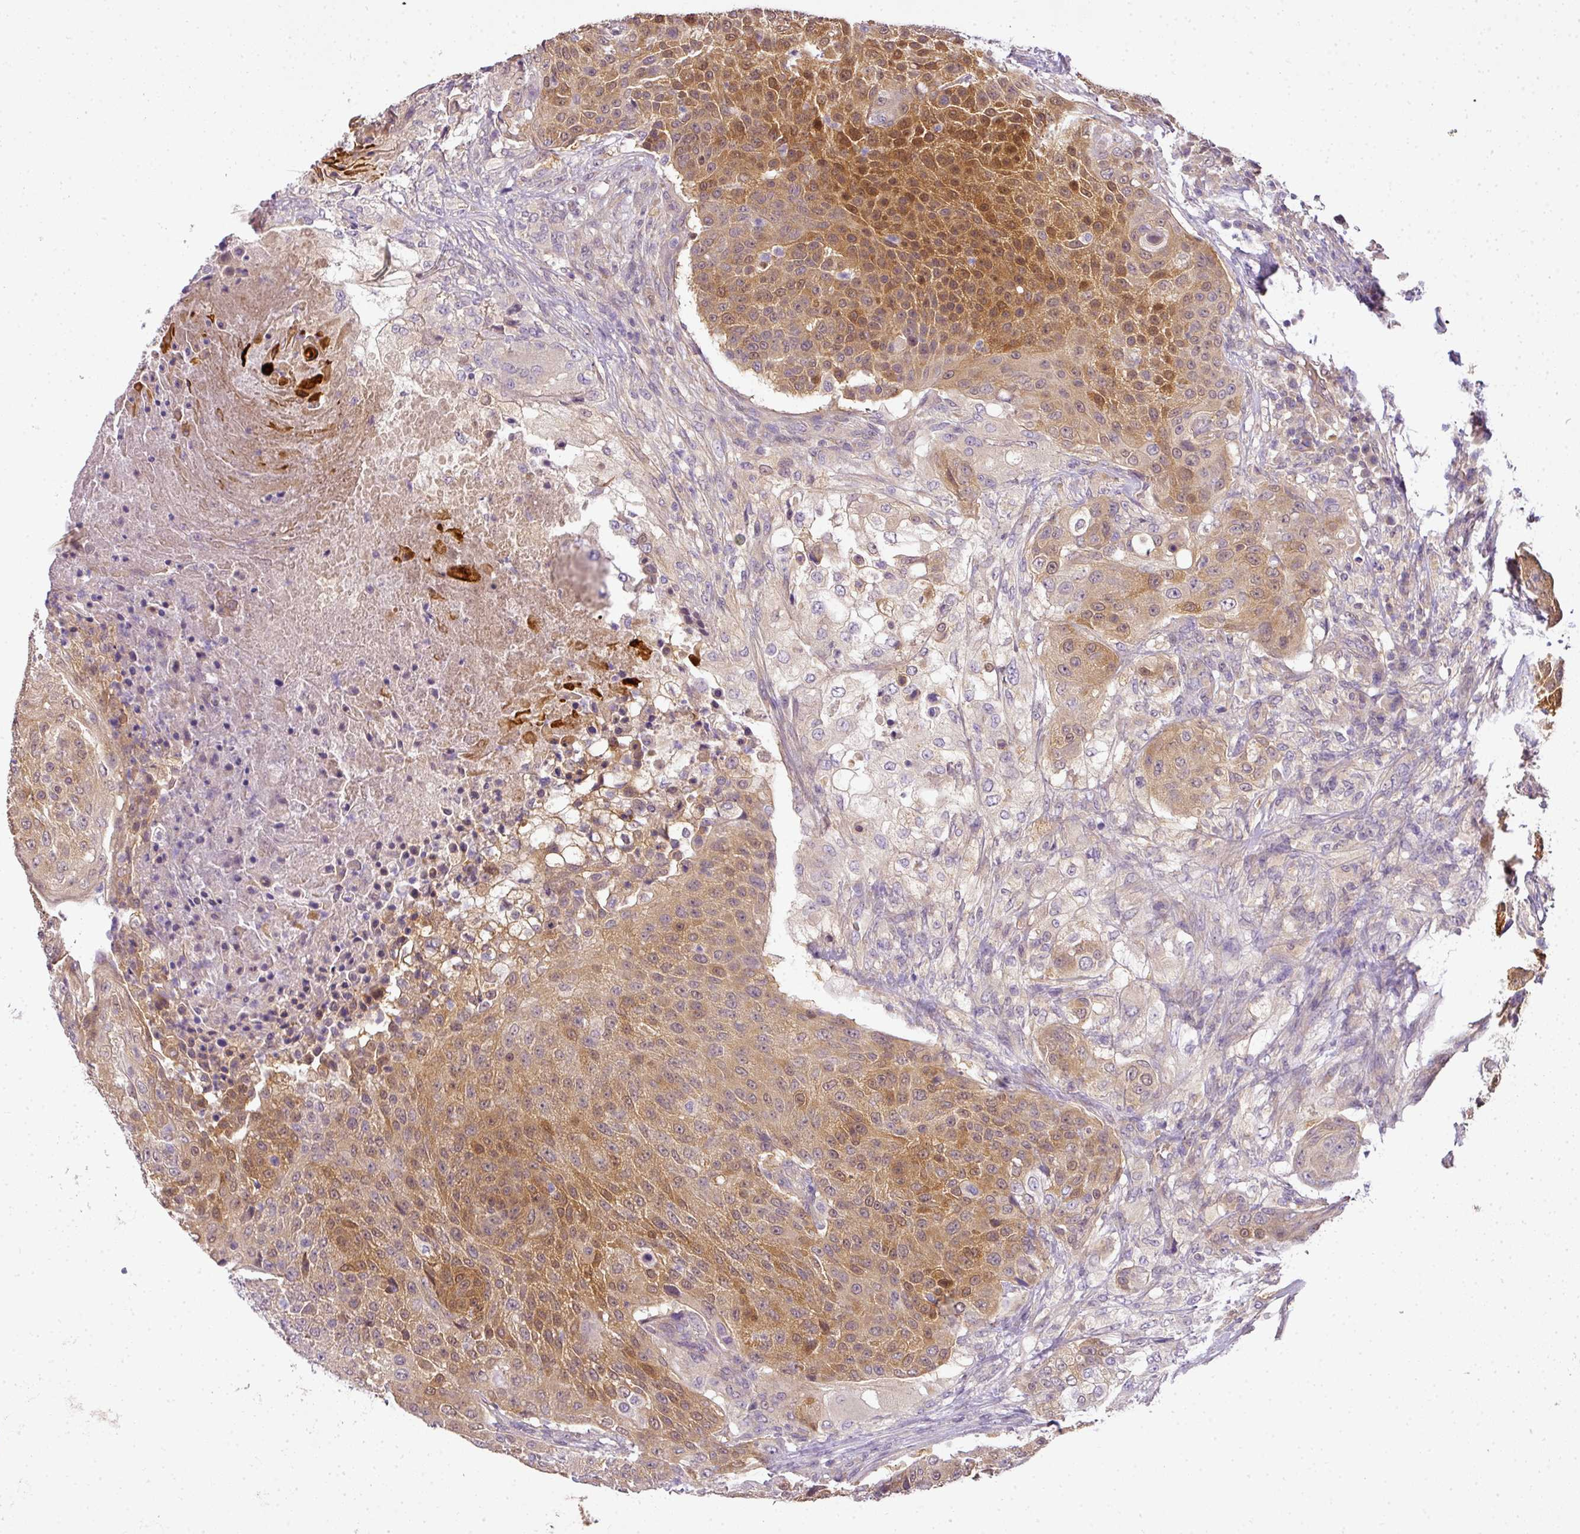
{"staining": {"intensity": "moderate", "quantity": ">75%", "location": "cytoplasmic/membranous"}, "tissue": "urothelial cancer", "cell_type": "Tumor cells", "image_type": "cancer", "snomed": [{"axis": "morphology", "description": "Urothelial carcinoma, High grade"}, {"axis": "topography", "description": "Urinary bladder"}], "caption": "A medium amount of moderate cytoplasmic/membranous positivity is appreciated in approximately >75% of tumor cells in urothelial carcinoma (high-grade) tissue.", "gene": "ADH5", "patient": {"sex": "female", "age": 63}}